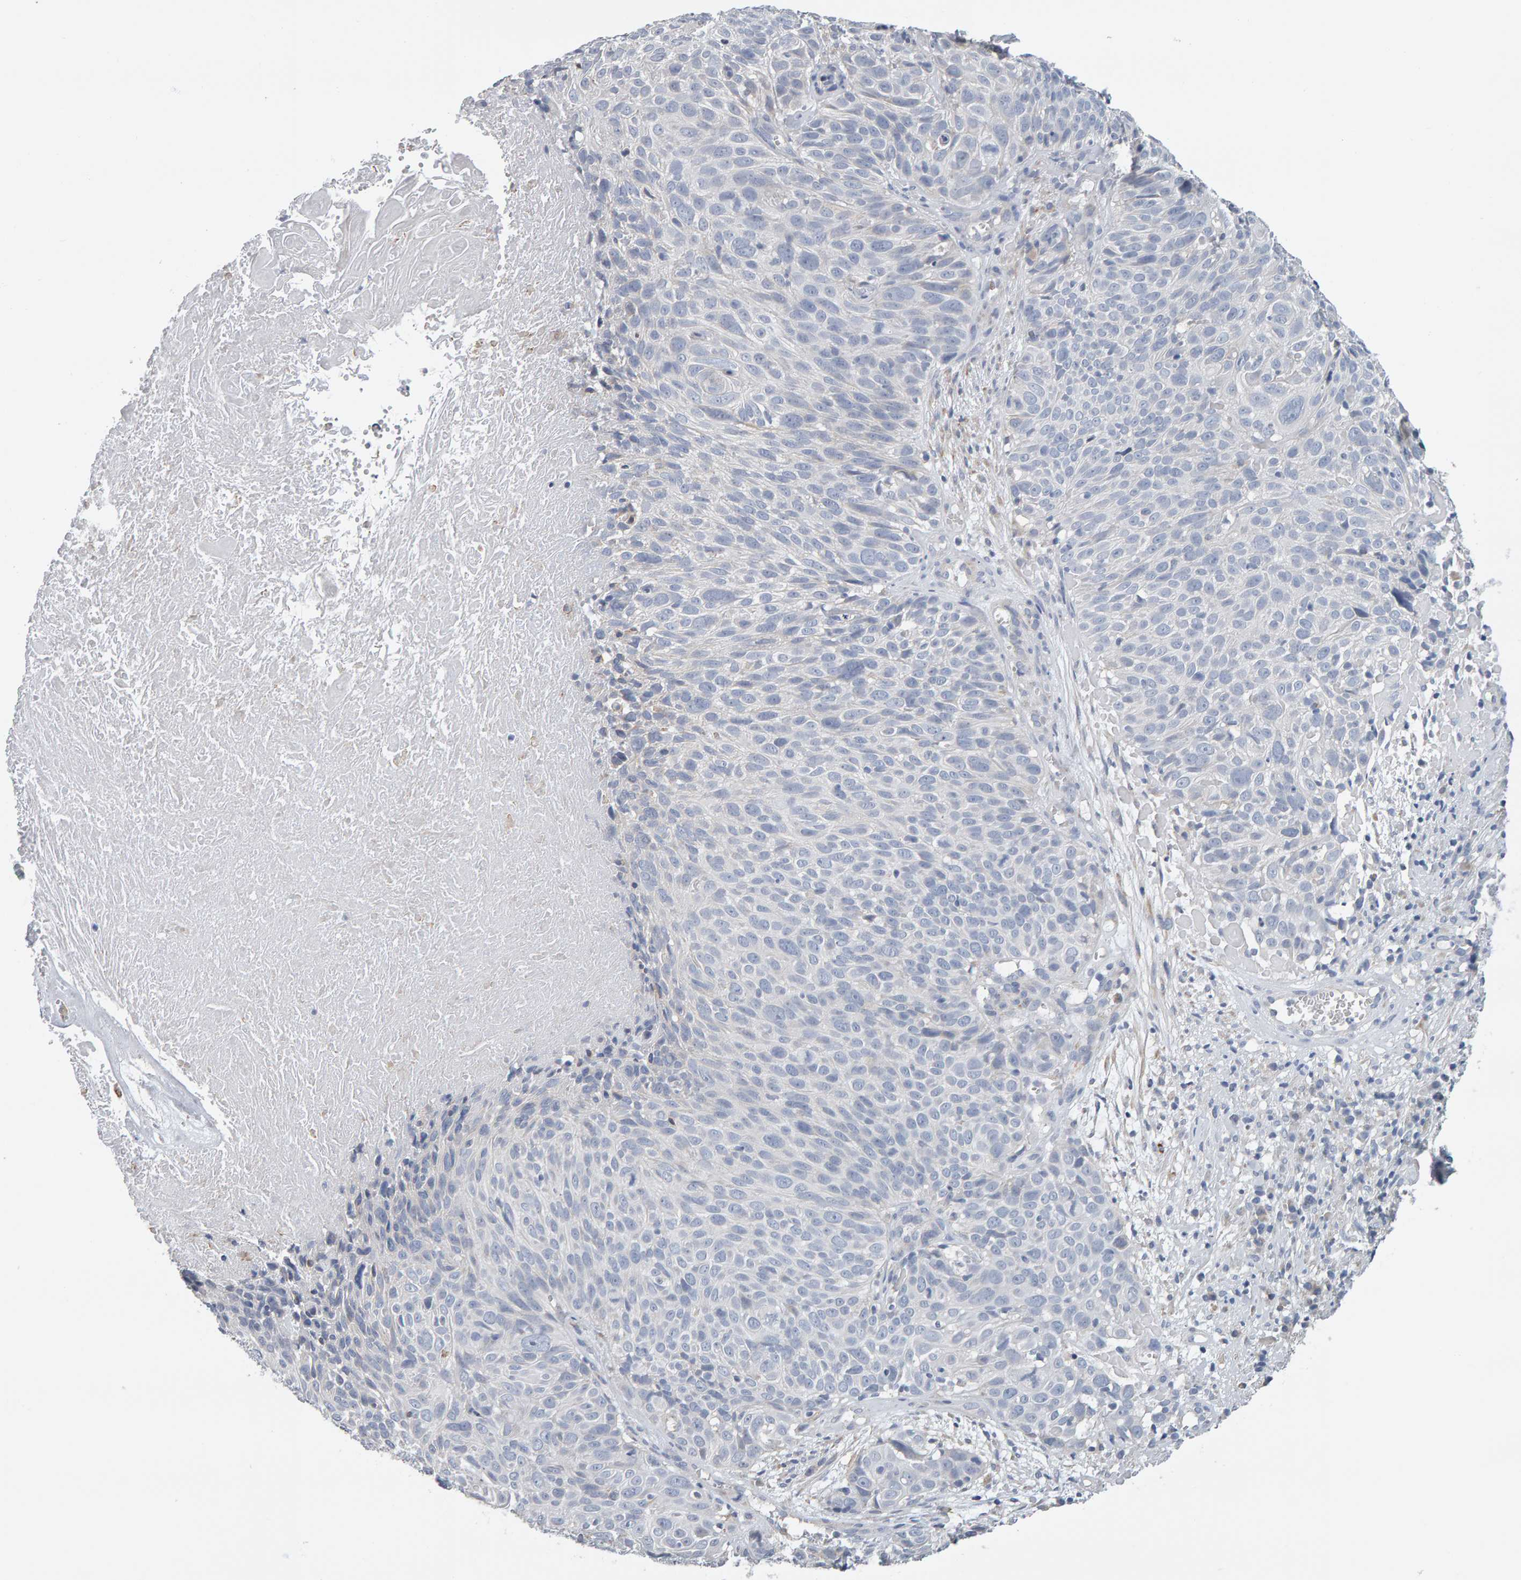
{"staining": {"intensity": "negative", "quantity": "none", "location": "none"}, "tissue": "cervical cancer", "cell_type": "Tumor cells", "image_type": "cancer", "snomed": [{"axis": "morphology", "description": "Squamous cell carcinoma, NOS"}, {"axis": "topography", "description": "Cervix"}], "caption": "High magnification brightfield microscopy of cervical cancer (squamous cell carcinoma) stained with DAB (brown) and counterstained with hematoxylin (blue): tumor cells show no significant positivity.", "gene": "ADHFE1", "patient": {"sex": "female", "age": 74}}